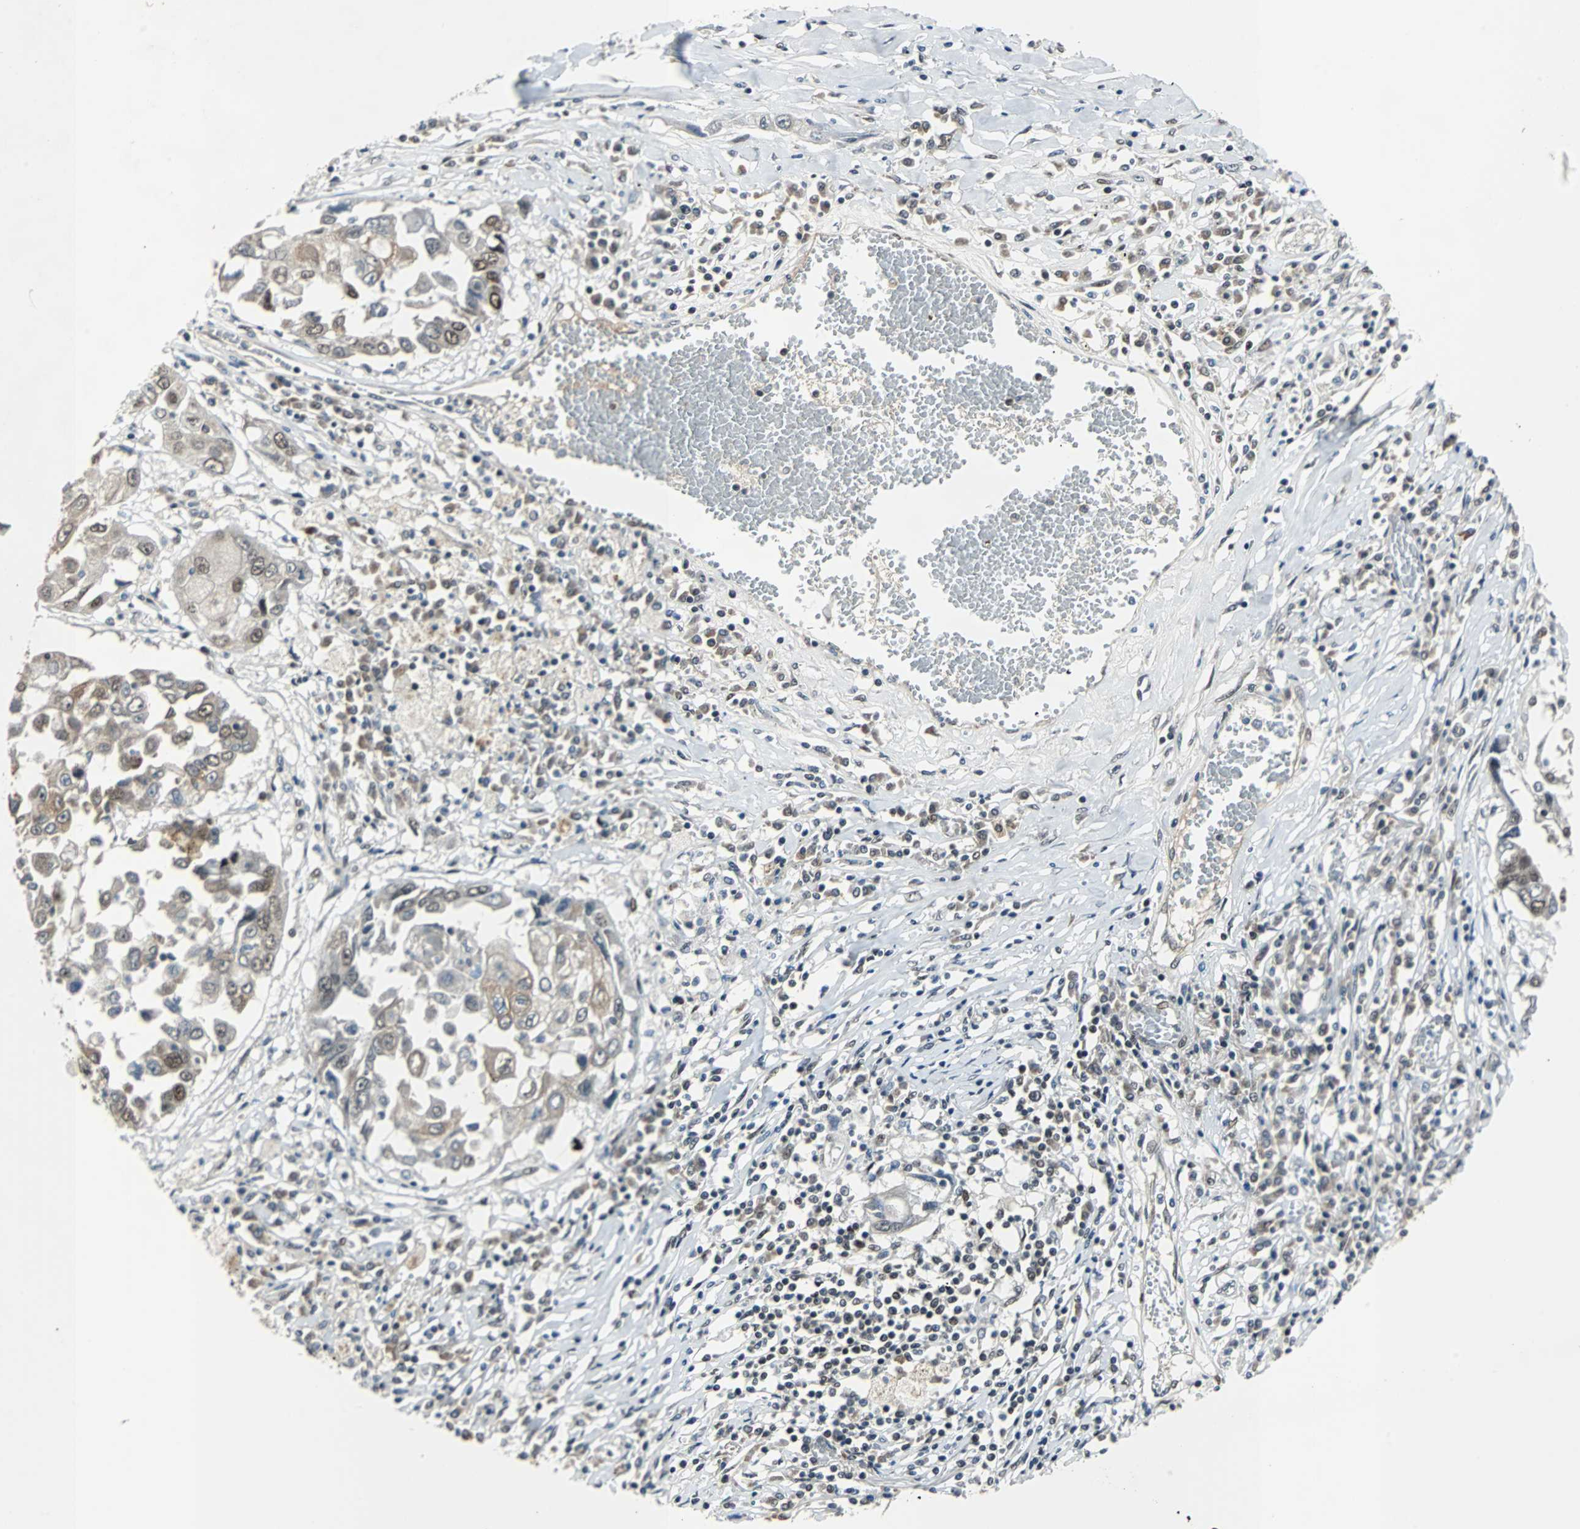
{"staining": {"intensity": "moderate", "quantity": ">75%", "location": "cytoplasmic/membranous,nuclear"}, "tissue": "lung cancer", "cell_type": "Tumor cells", "image_type": "cancer", "snomed": [{"axis": "morphology", "description": "Squamous cell carcinoma, NOS"}, {"axis": "topography", "description": "Lung"}], "caption": "This histopathology image displays lung cancer (squamous cell carcinoma) stained with immunohistochemistry (IHC) to label a protein in brown. The cytoplasmic/membranous and nuclear of tumor cells show moderate positivity for the protein. Nuclei are counter-stained blue.", "gene": "ZHX2", "patient": {"sex": "male", "age": 71}}